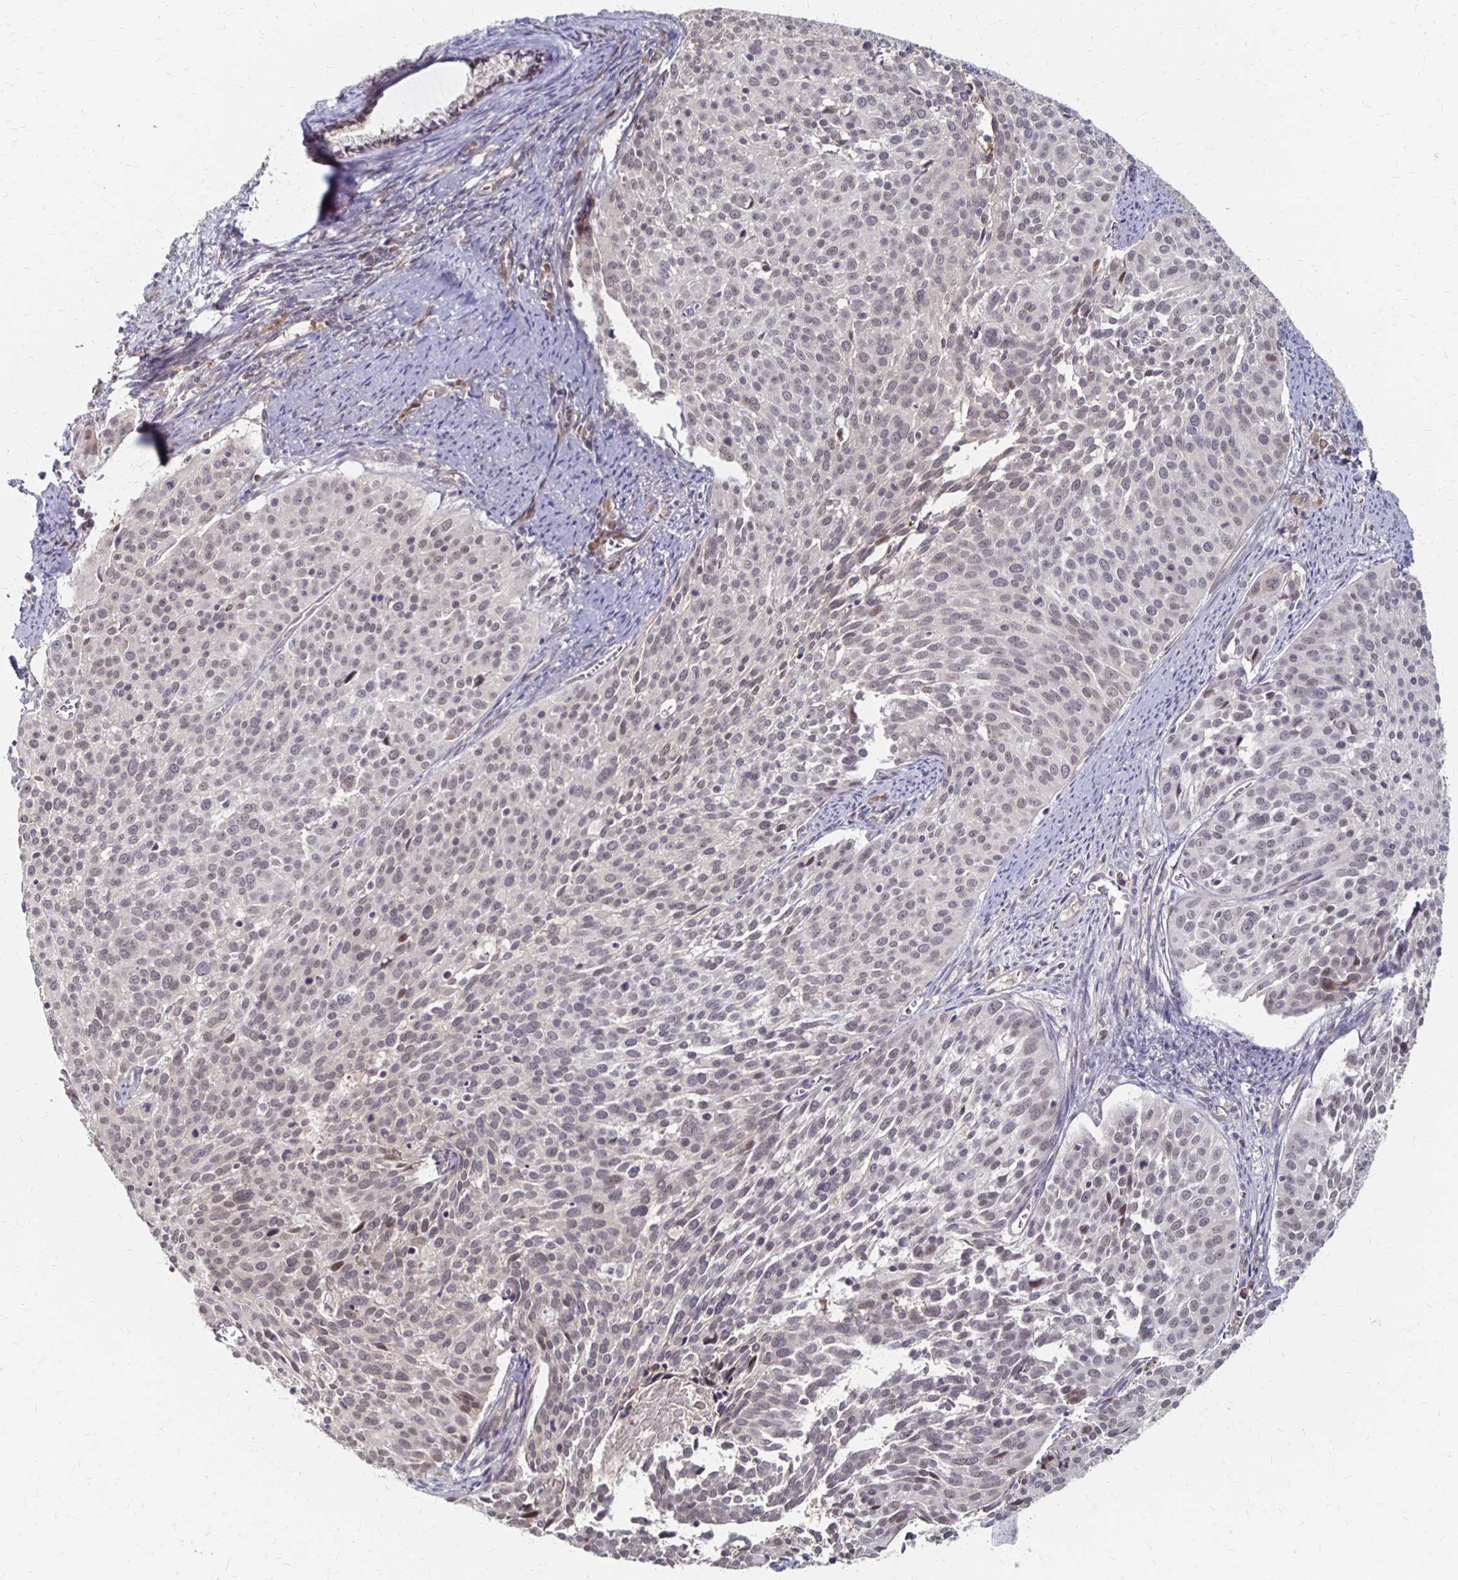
{"staining": {"intensity": "weak", "quantity": "25%-75%", "location": "nuclear"}, "tissue": "cervical cancer", "cell_type": "Tumor cells", "image_type": "cancer", "snomed": [{"axis": "morphology", "description": "Squamous cell carcinoma, NOS"}, {"axis": "topography", "description": "Cervix"}], "caption": "There is low levels of weak nuclear expression in tumor cells of cervical squamous cell carcinoma, as demonstrated by immunohistochemical staining (brown color).", "gene": "PRKCB", "patient": {"sex": "female", "age": 39}}